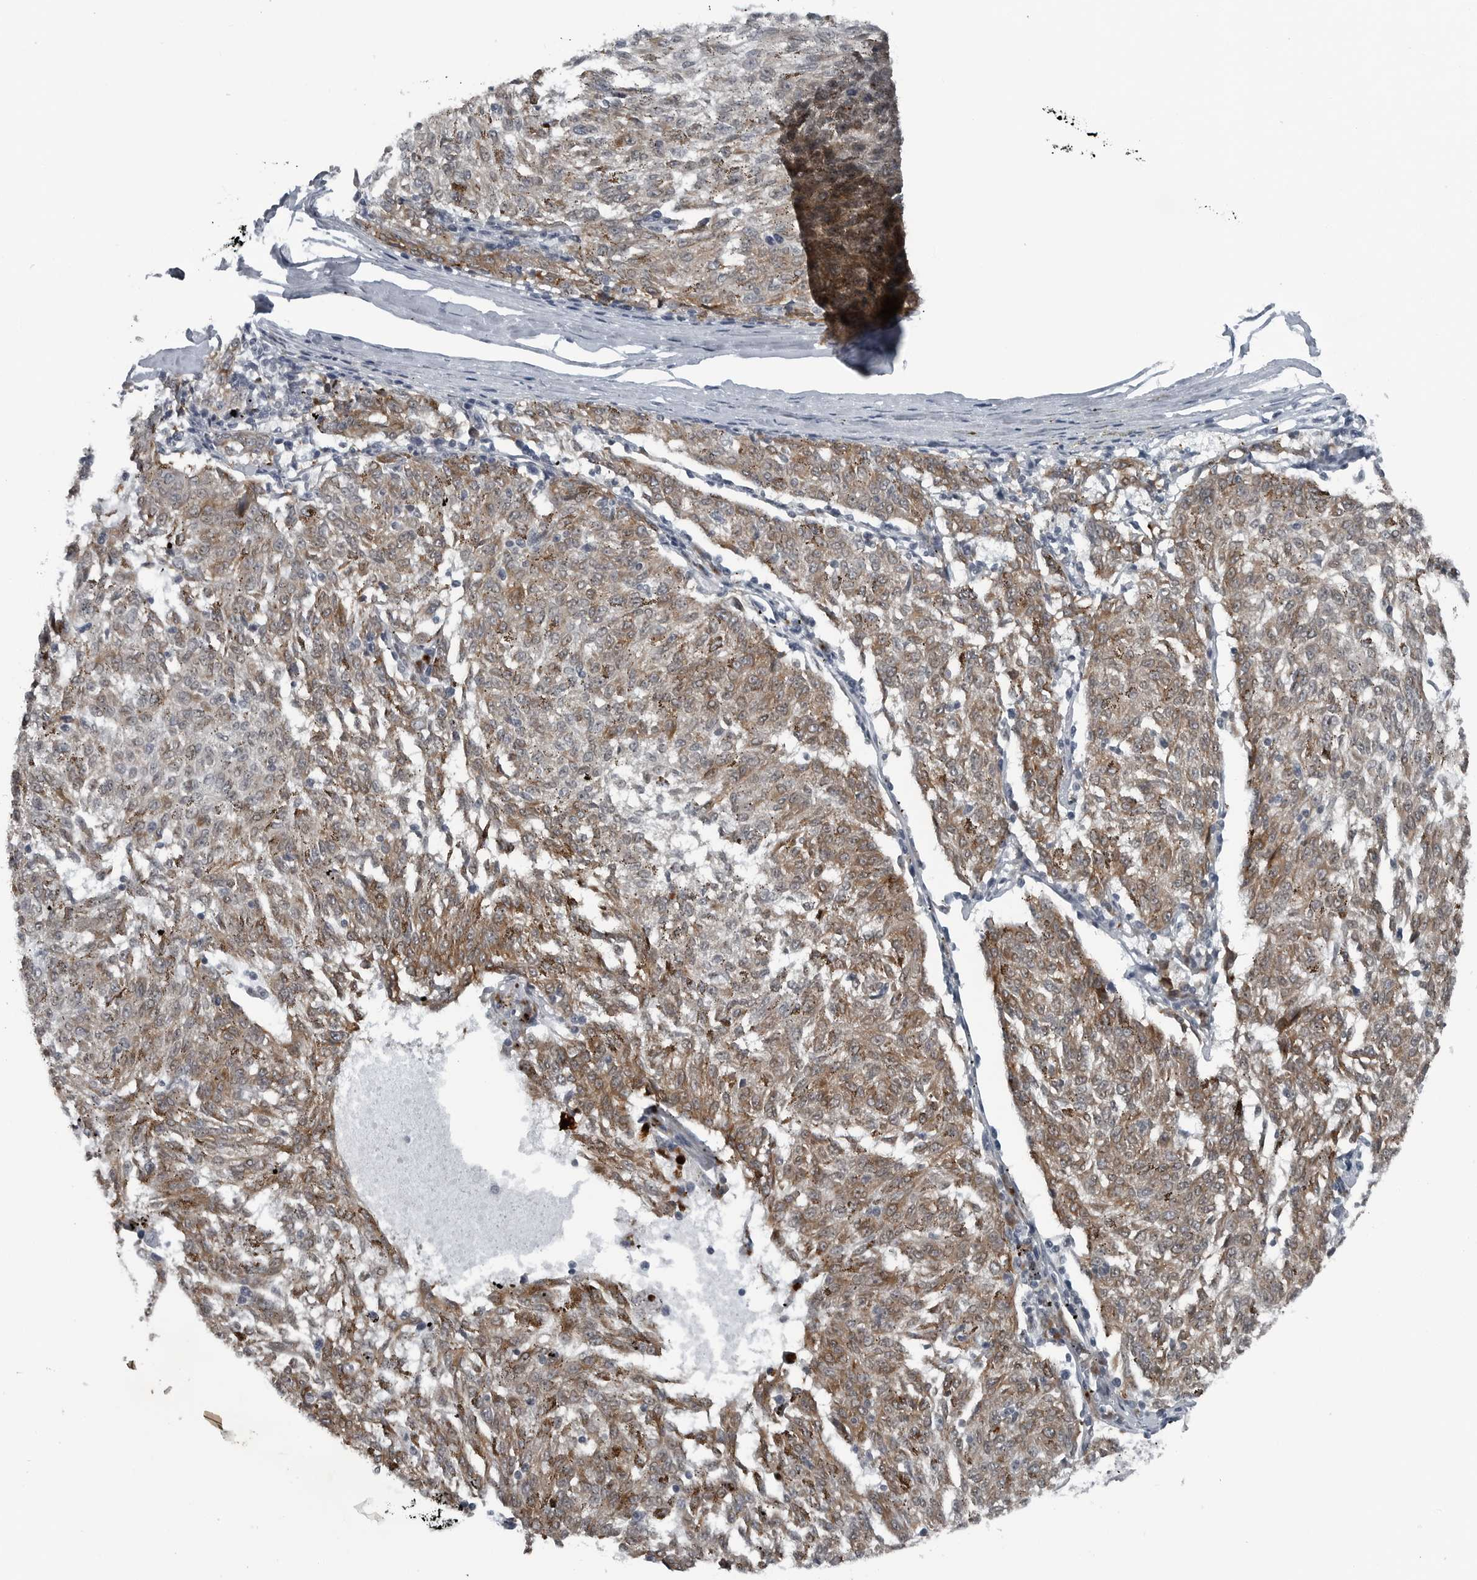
{"staining": {"intensity": "moderate", "quantity": ">75%", "location": "cytoplasmic/membranous"}, "tissue": "melanoma", "cell_type": "Tumor cells", "image_type": "cancer", "snomed": [{"axis": "morphology", "description": "Malignant melanoma, NOS"}, {"axis": "topography", "description": "Skin"}], "caption": "The photomicrograph shows staining of melanoma, revealing moderate cytoplasmic/membranous protein positivity (brown color) within tumor cells. Using DAB (brown) and hematoxylin (blue) stains, captured at high magnification using brightfield microscopy.", "gene": "DNAAF11", "patient": {"sex": "female", "age": 72}}